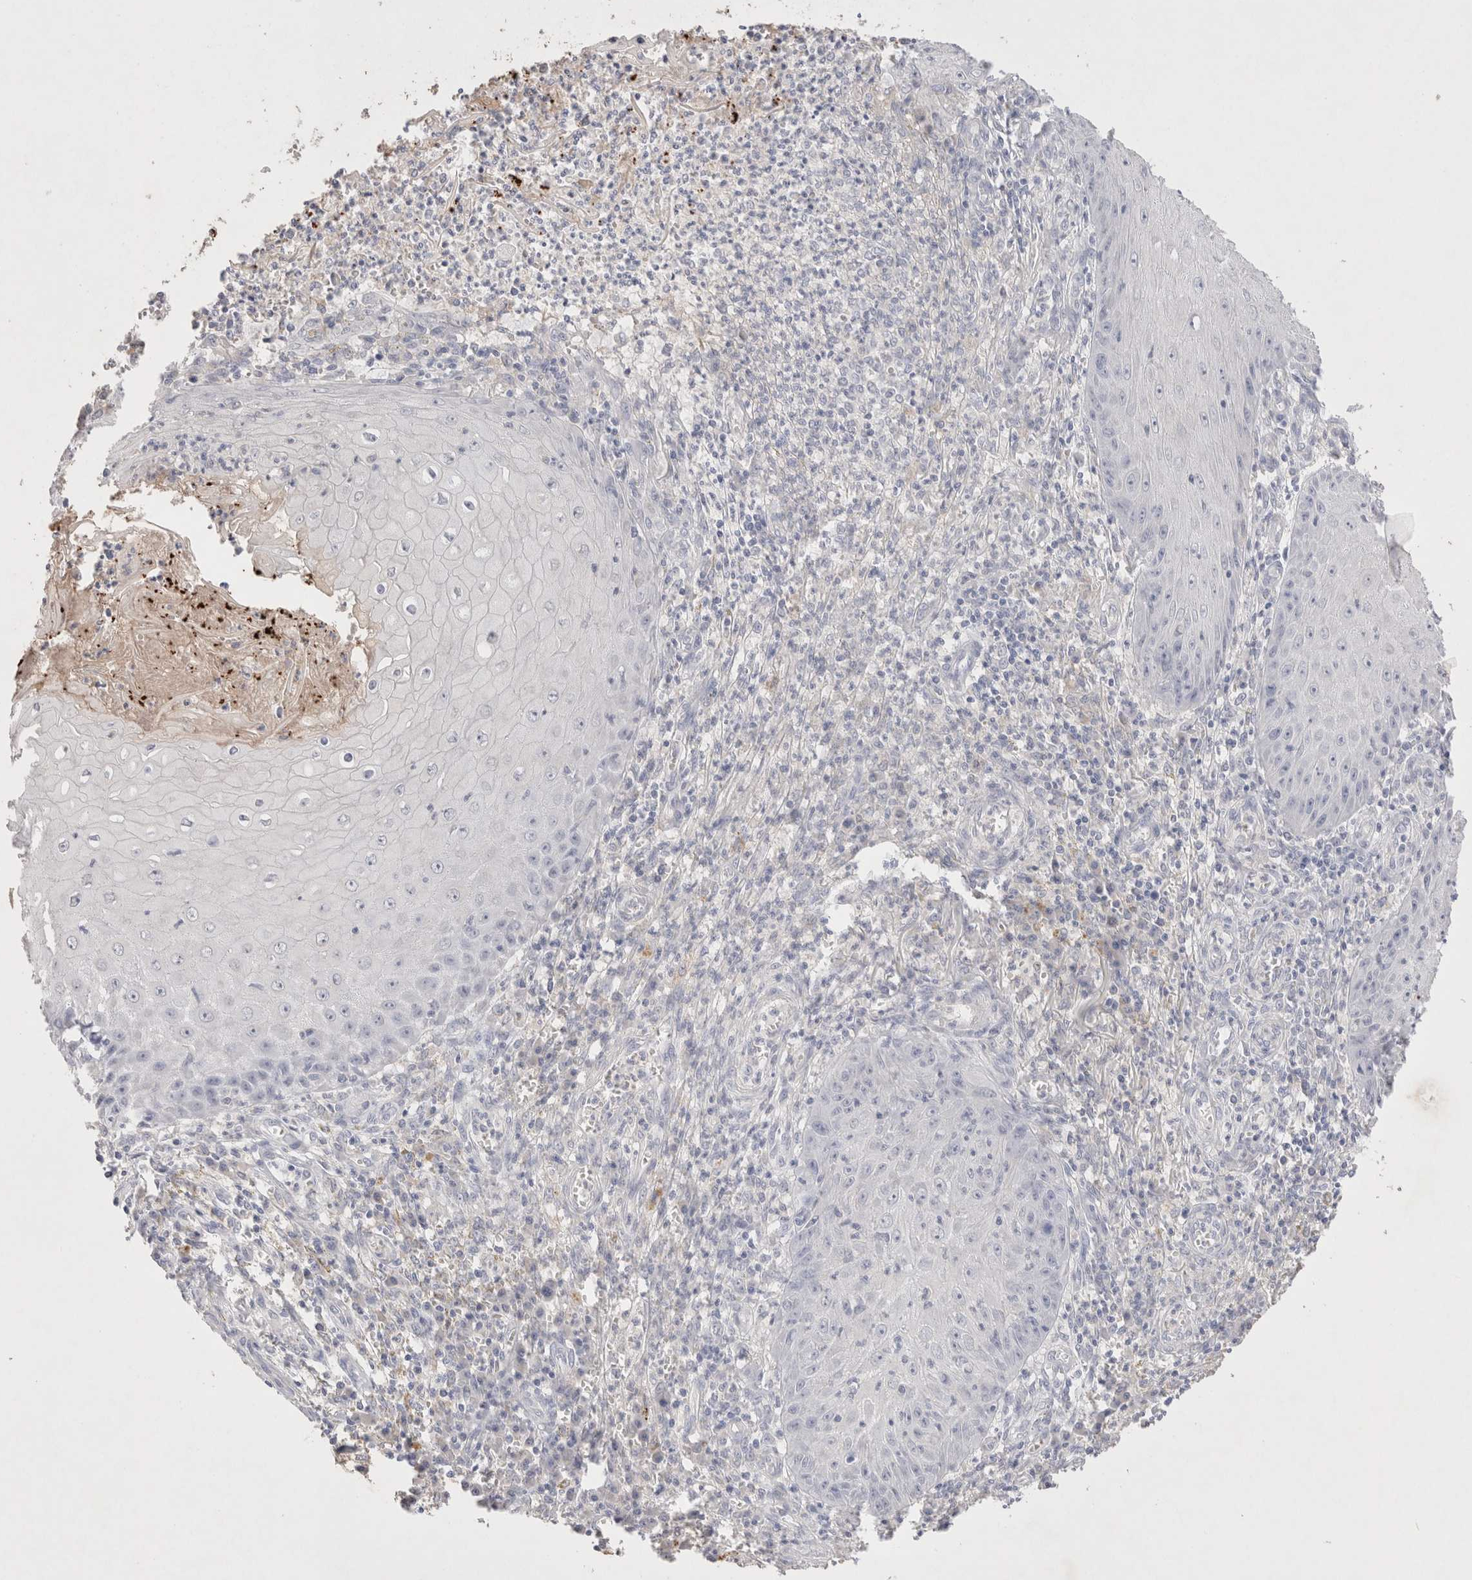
{"staining": {"intensity": "negative", "quantity": "none", "location": "none"}, "tissue": "skin cancer", "cell_type": "Tumor cells", "image_type": "cancer", "snomed": [{"axis": "morphology", "description": "Squamous cell carcinoma, NOS"}, {"axis": "topography", "description": "Skin"}], "caption": "Tumor cells are negative for brown protein staining in squamous cell carcinoma (skin). (DAB (3,3'-diaminobenzidine) IHC with hematoxylin counter stain).", "gene": "EPCAM", "patient": {"sex": "female", "age": 73}}